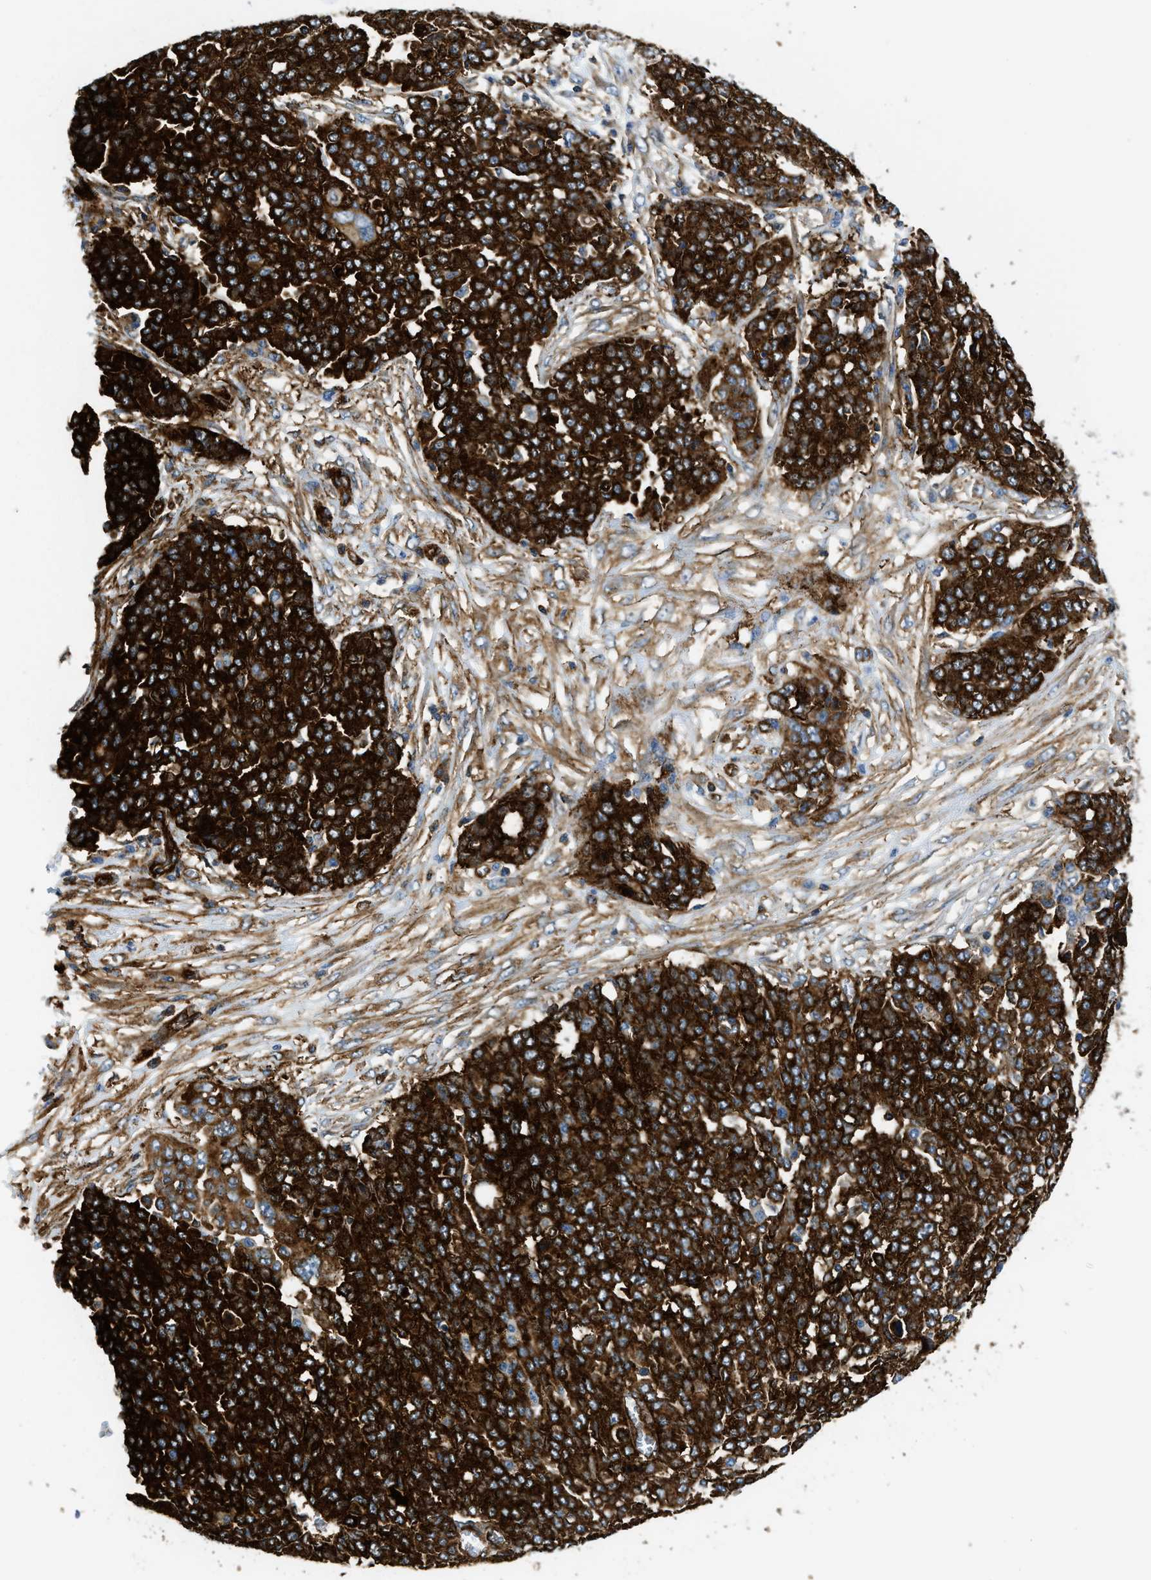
{"staining": {"intensity": "strong", "quantity": ">75%", "location": "cytoplasmic/membranous"}, "tissue": "ovarian cancer", "cell_type": "Tumor cells", "image_type": "cancer", "snomed": [{"axis": "morphology", "description": "Cystadenocarcinoma, serous, NOS"}, {"axis": "topography", "description": "Soft tissue"}, {"axis": "topography", "description": "Ovary"}], "caption": "Tumor cells demonstrate high levels of strong cytoplasmic/membranous positivity in about >75% of cells in human ovarian cancer. Using DAB (brown) and hematoxylin (blue) stains, captured at high magnification using brightfield microscopy.", "gene": "HIP1", "patient": {"sex": "female", "age": 57}}